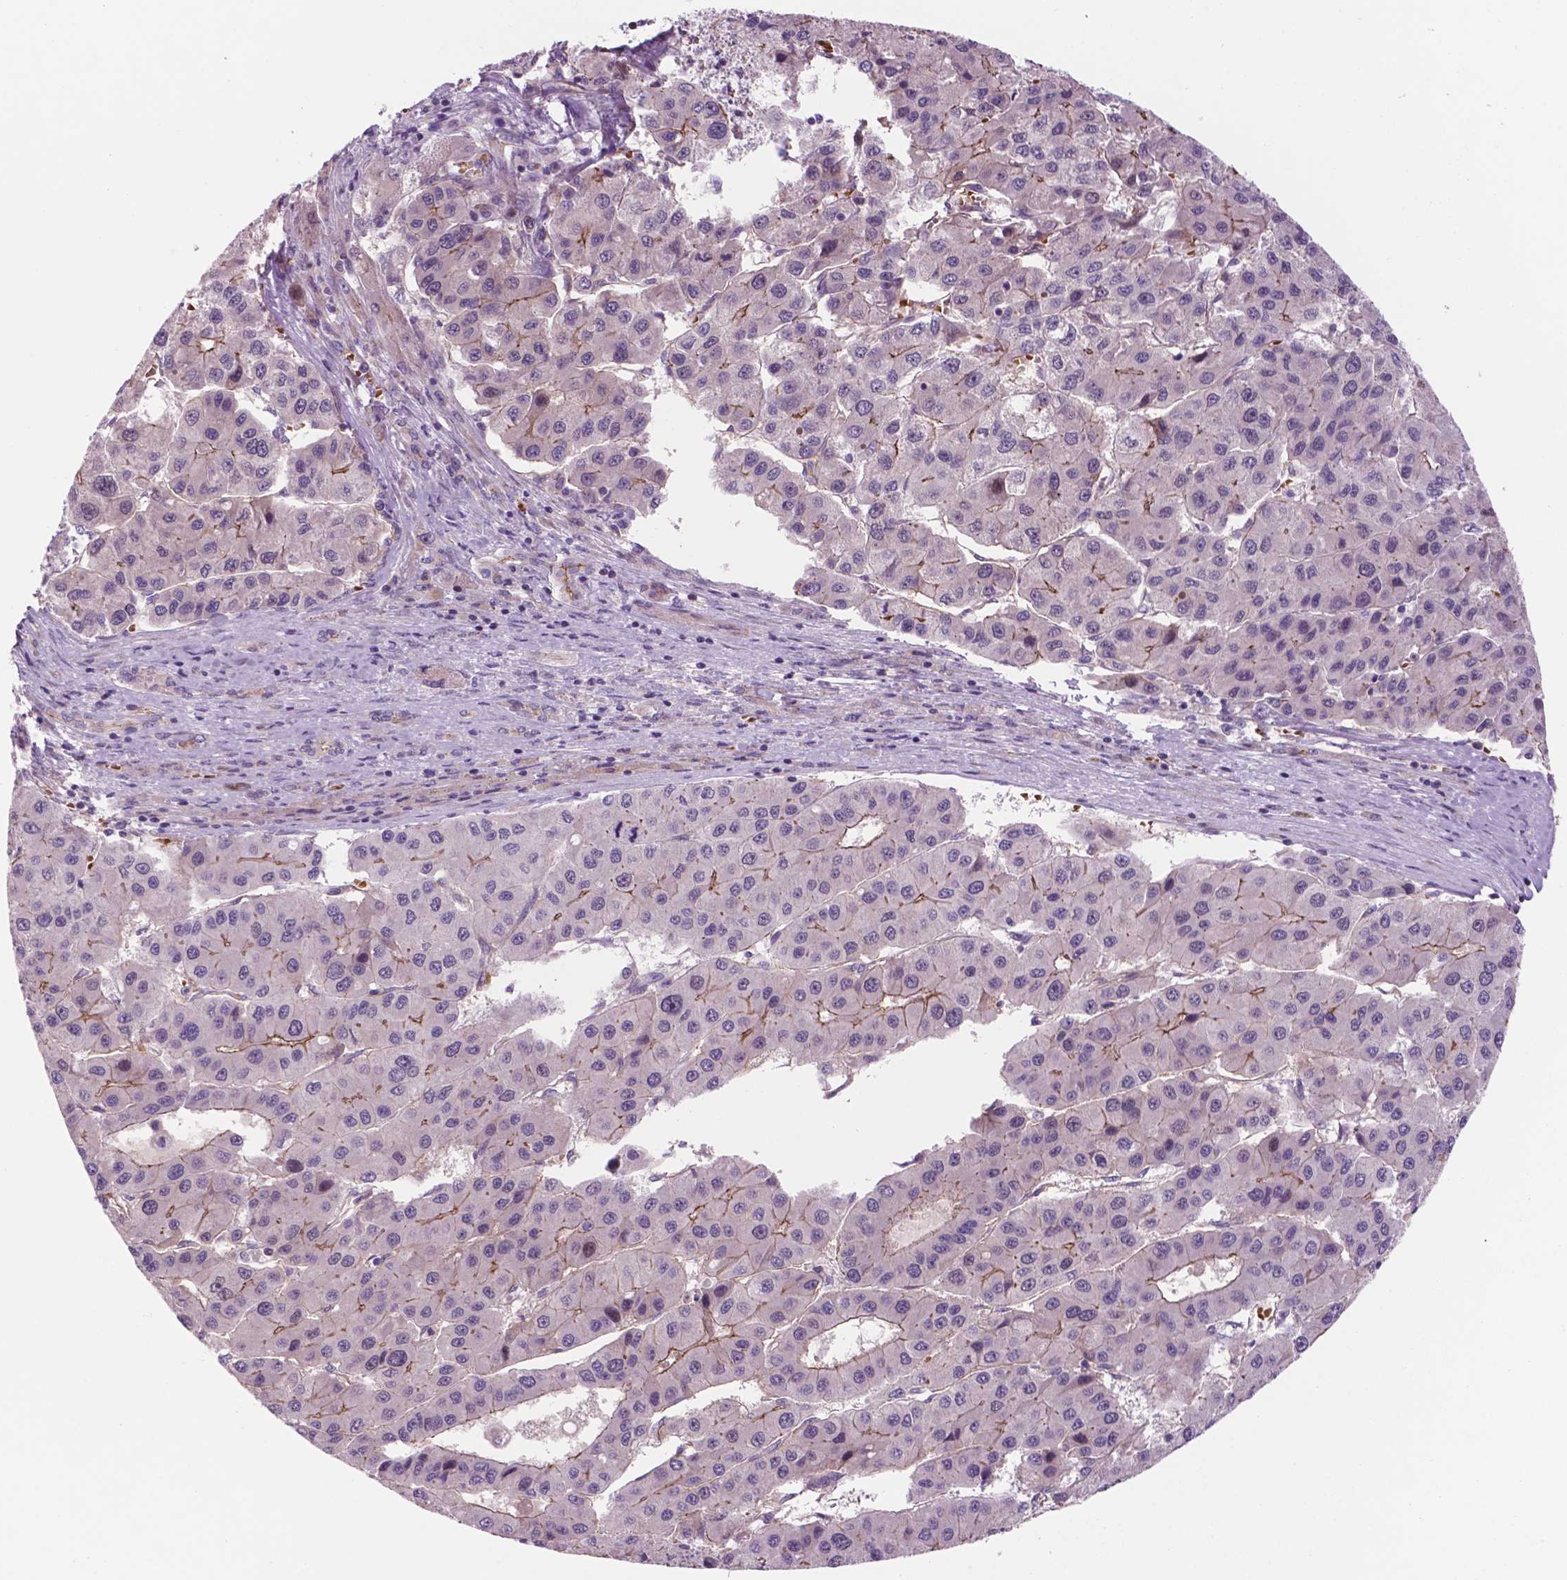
{"staining": {"intensity": "moderate", "quantity": "<25%", "location": "cytoplasmic/membranous"}, "tissue": "liver cancer", "cell_type": "Tumor cells", "image_type": "cancer", "snomed": [{"axis": "morphology", "description": "Carcinoma, Hepatocellular, NOS"}, {"axis": "topography", "description": "Liver"}], "caption": "Immunohistochemical staining of human liver cancer displays moderate cytoplasmic/membranous protein staining in about <25% of tumor cells.", "gene": "RND3", "patient": {"sex": "male", "age": 73}}